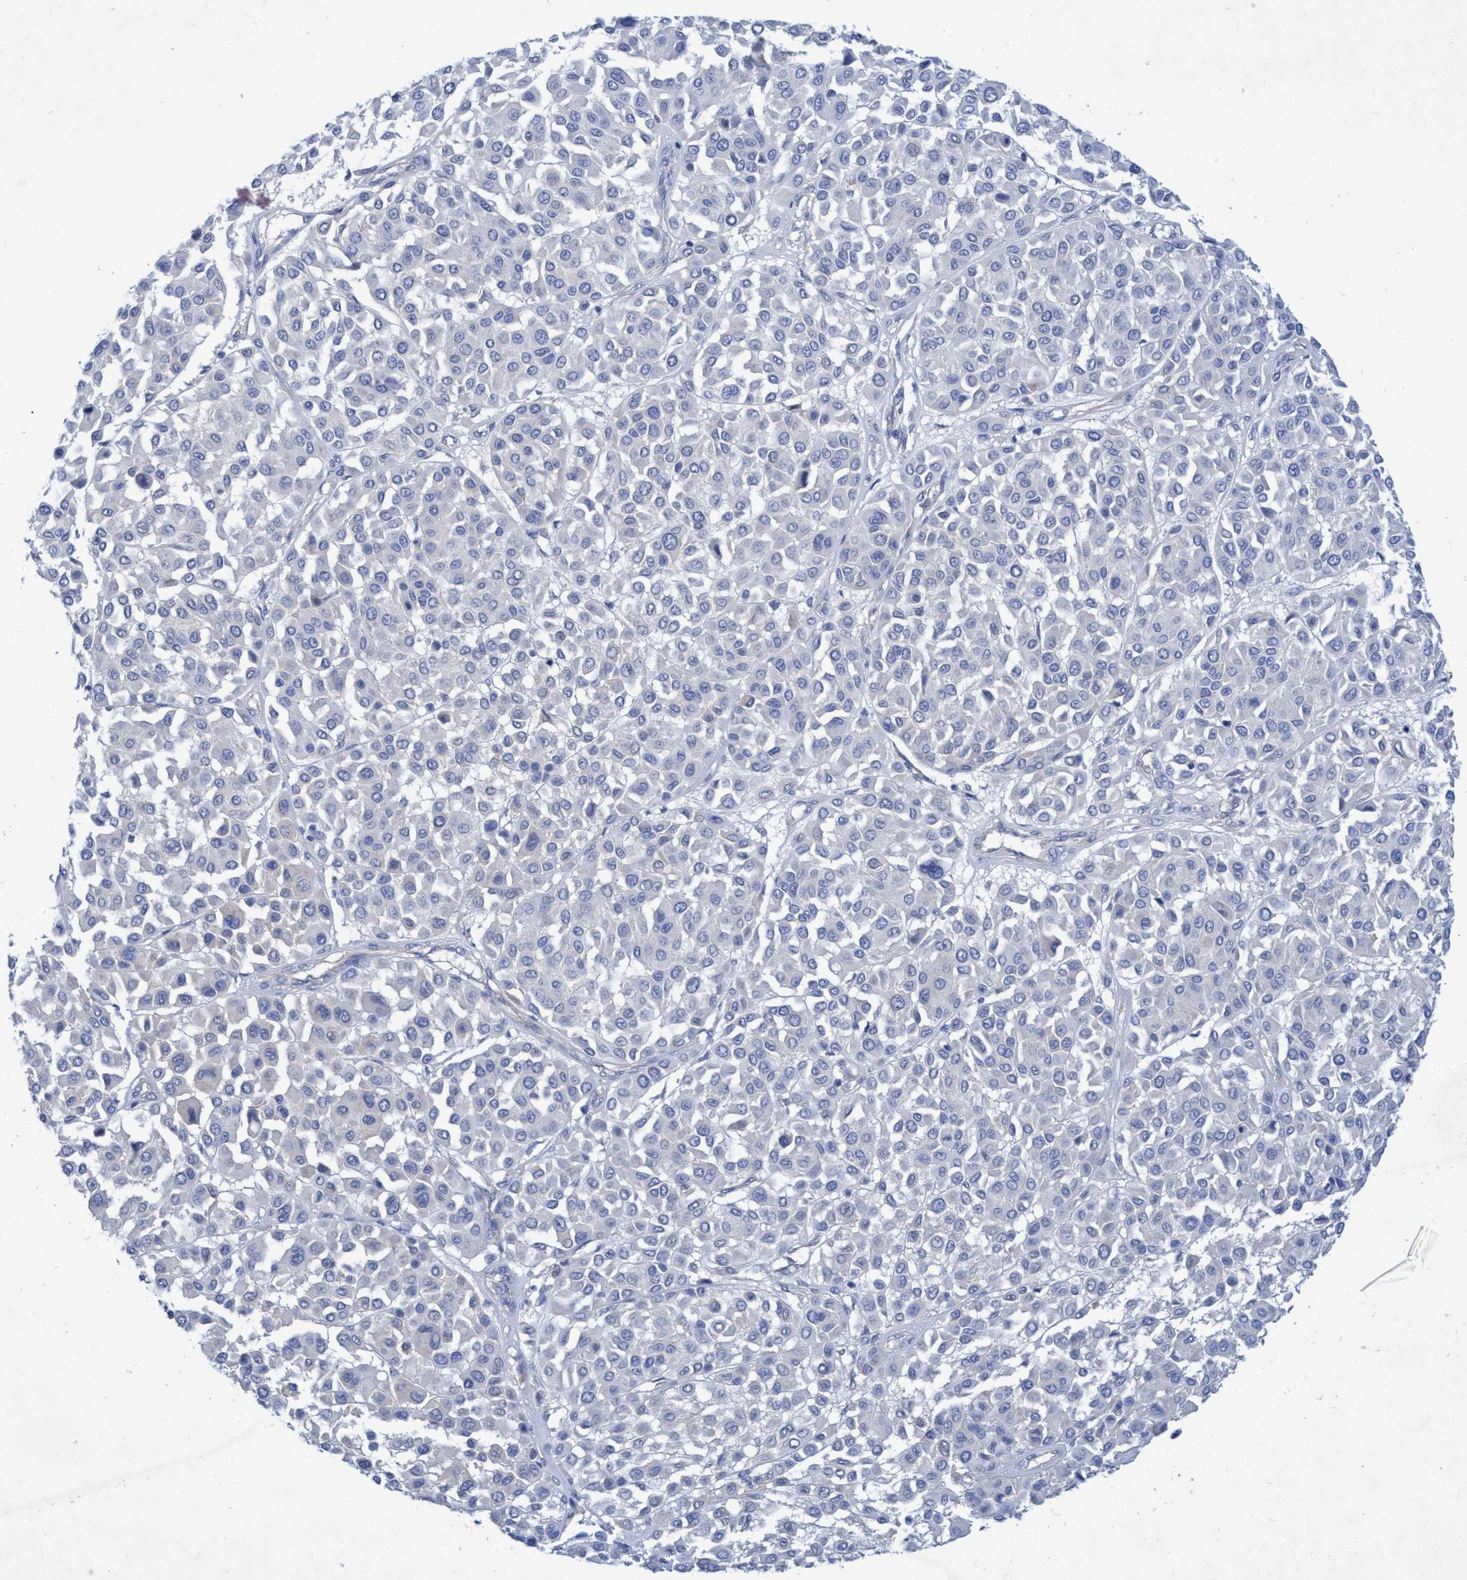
{"staining": {"intensity": "negative", "quantity": "none", "location": "none"}, "tissue": "melanoma", "cell_type": "Tumor cells", "image_type": "cancer", "snomed": [{"axis": "morphology", "description": "Malignant melanoma, Metastatic site"}, {"axis": "topography", "description": "Soft tissue"}], "caption": "This photomicrograph is of melanoma stained with IHC to label a protein in brown with the nuclei are counter-stained blue. There is no positivity in tumor cells.", "gene": "GULP1", "patient": {"sex": "male", "age": 41}}